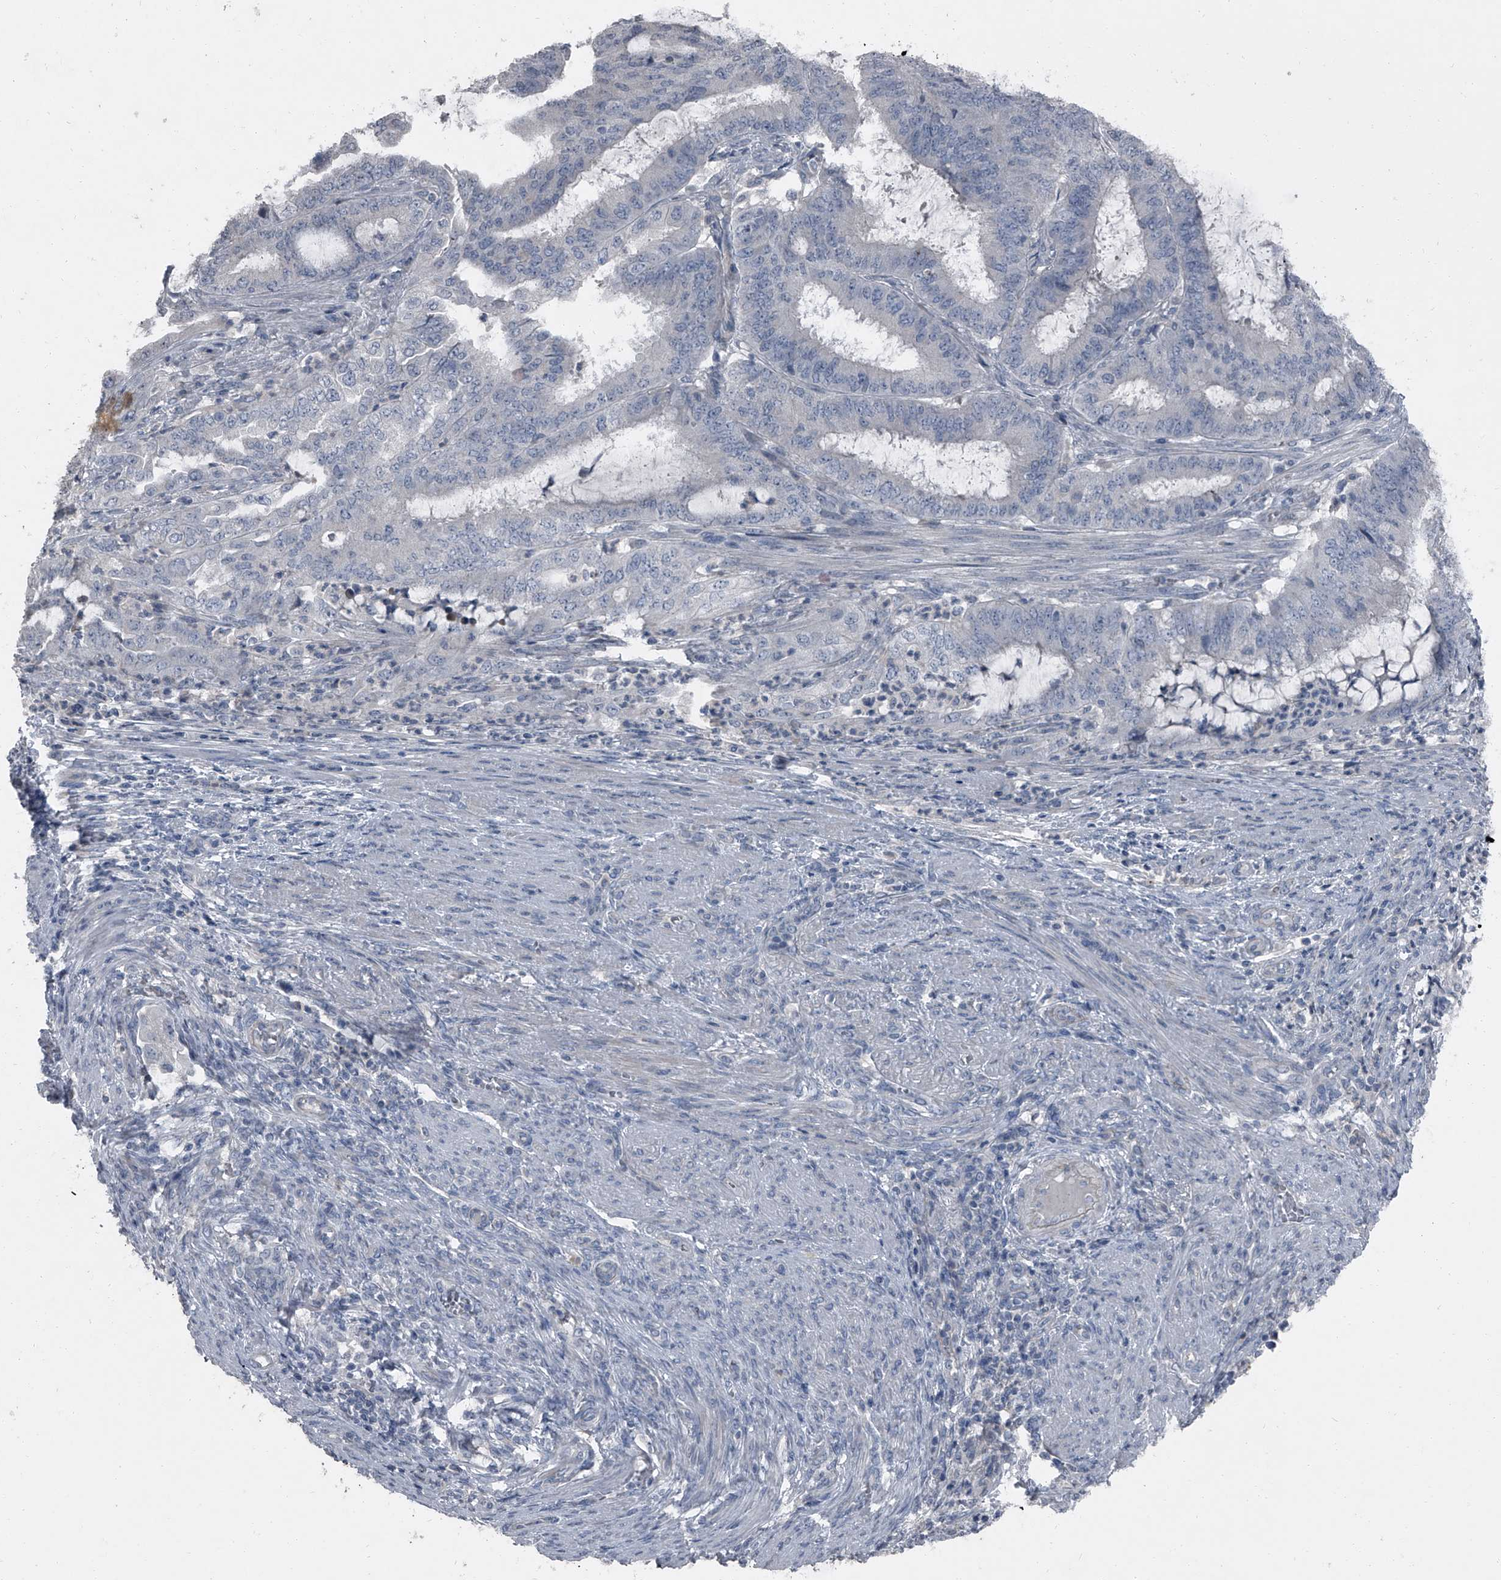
{"staining": {"intensity": "negative", "quantity": "none", "location": "none"}, "tissue": "endometrial cancer", "cell_type": "Tumor cells", "image_type": "cancer", "snomed": [{"axis": "morphology", "description": "Adenocarcinoma, NOS"}, {"axis": "topography", "description": "Endometrium"}], "caption": "Immunohistochemistry image of human adenocarcinoma (endometrial) stained for a protein (brown), which displays no positivity in tumor cells. Nuclei are stained in blue.", "gene": "HEPHL1", "patient": {"sex": "female", "age": 51}}